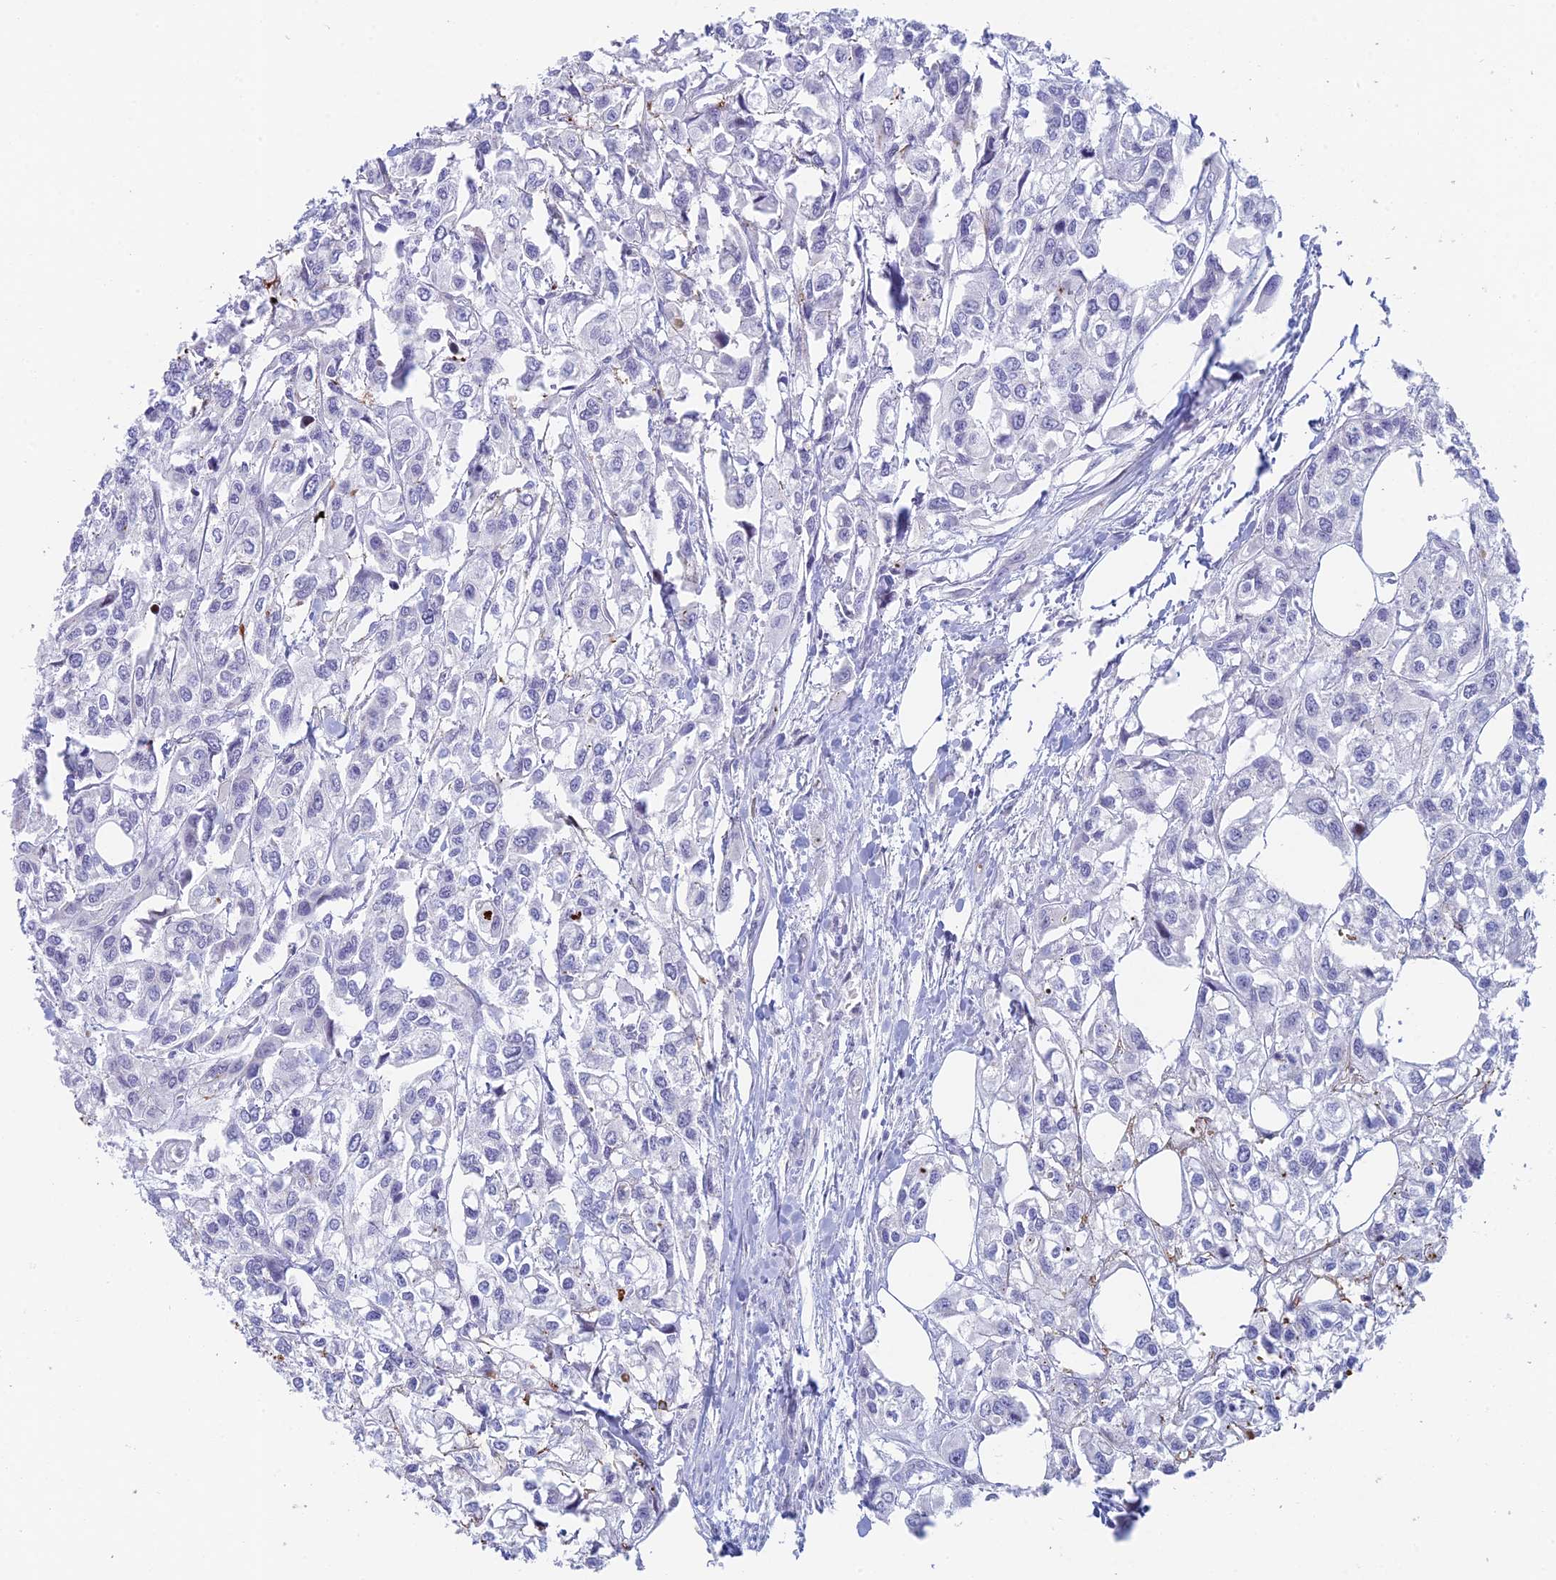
{"staining": {"intensity": "negative", "quantity": "none", "location": "none"}, "tissue": "urothelial cancer", "cell_type": "Tumor cells", "image_type": "cancer", "snomed": [{"axis": "morphology", "description": "Urothelial carcinoma, High grade"}, {"axis": "topography", "description": "Urinary bladder"}], "caption": "Immunohistochemistry (IHC) micrograph of urothelial cancer stained for a protein (brown), which displays no staining in tumor cells. The staining was performed using DAB (3,3'-diaminobenzidine) to visualize the protein expression in brown, while the nuclei were stained in blue with hematoxylin (Magnification: 20x).", "gene": "REXO5", "patient": {"sex": "male", "age": 67}}